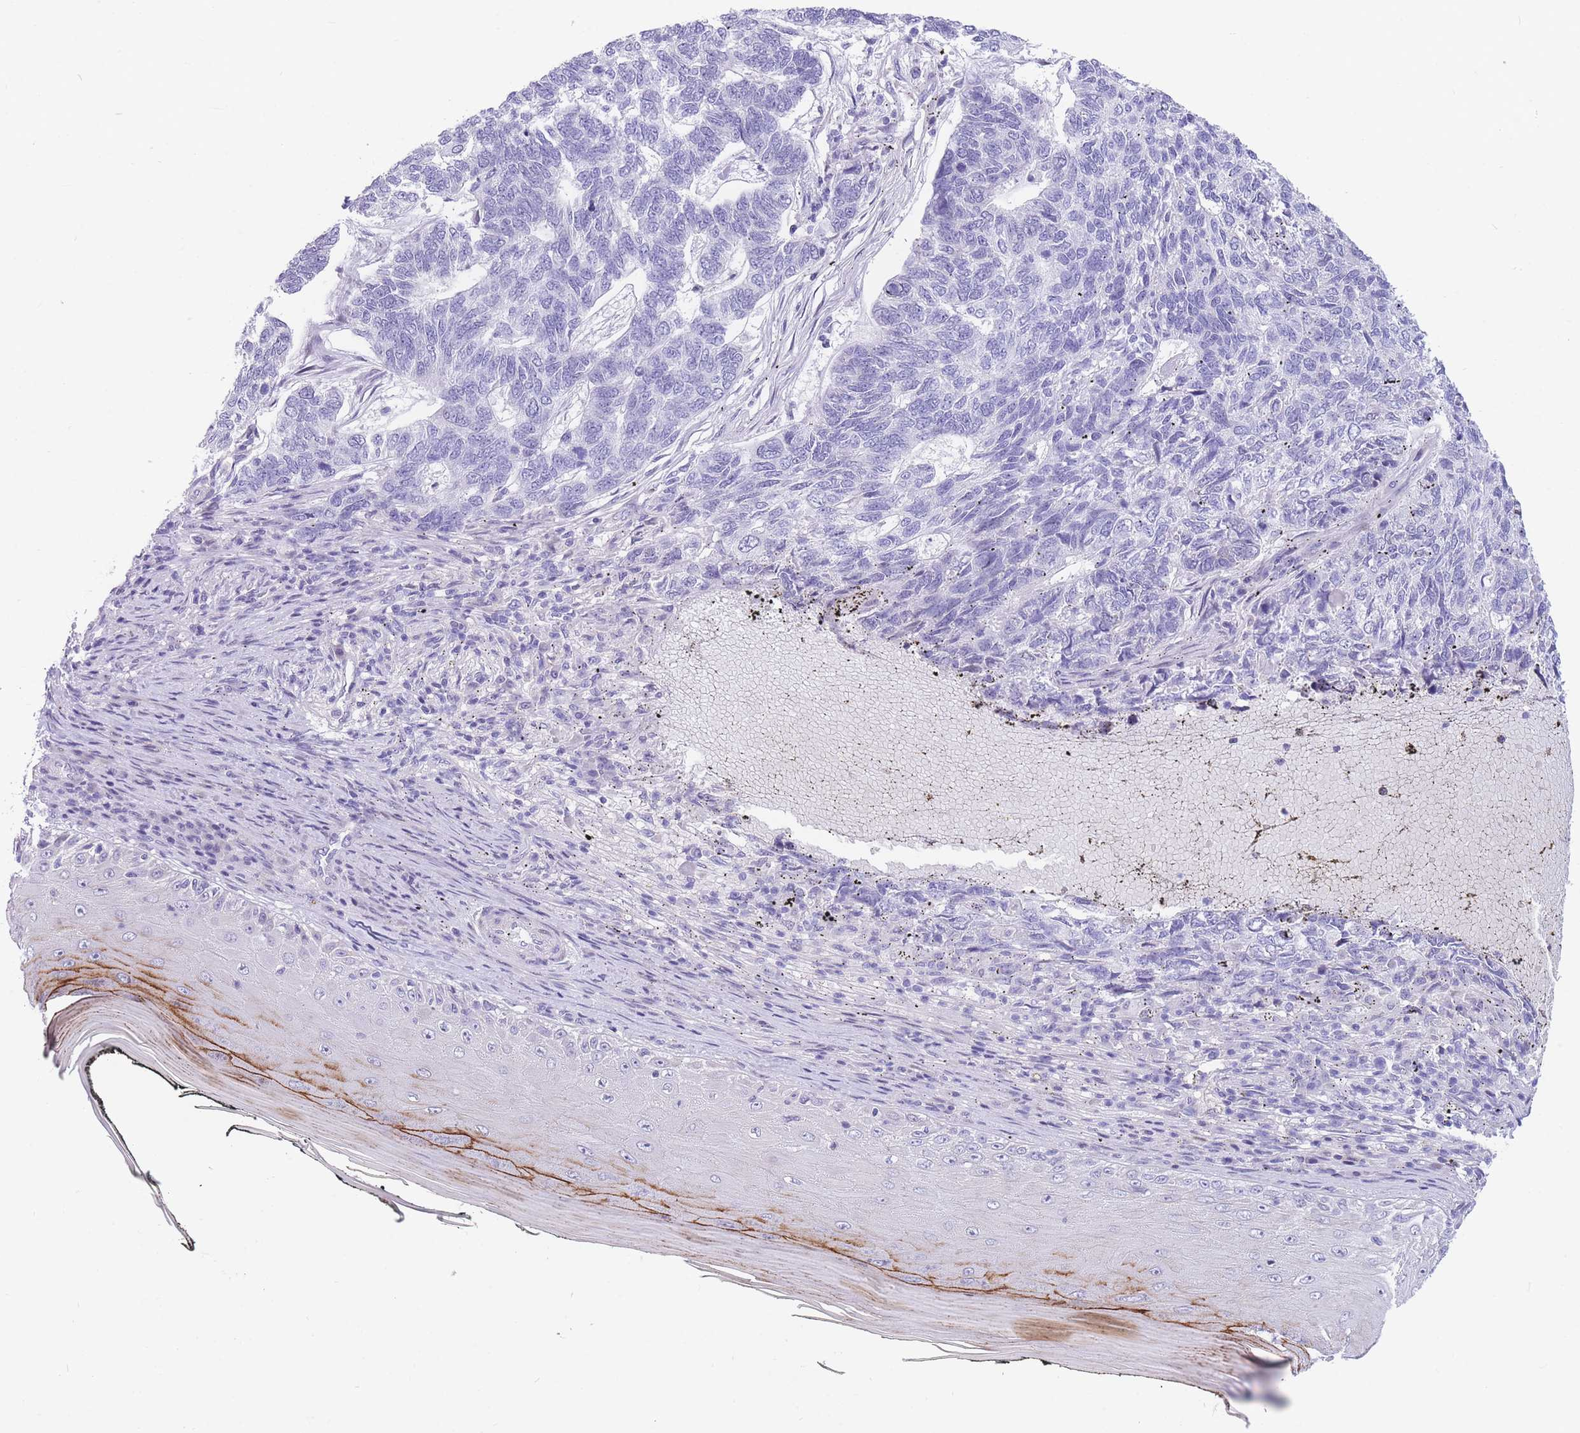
{"staining": {"intensity": "negative", "quantity": "none", "location": "none"}, "tissue": "skin cancer", "cell_type": "Tumor cells", "image_type": "cancer", "snomed": [{"axis": "morphology", "description": "Basal cell carcinoma"}, {"axis": "topography", "description": "Skin"}], "caption": "High magnification brightfield microscopy of skin cancer (basal cell carcinoma) stained with DAB (3,3'-diaminobenzidine) (brown) and counterstained with hematoxylin (blue): tumor cells show no significant expression.", "gene": "SHCBP1", "patient": {"sex": "female", "age": 65}}